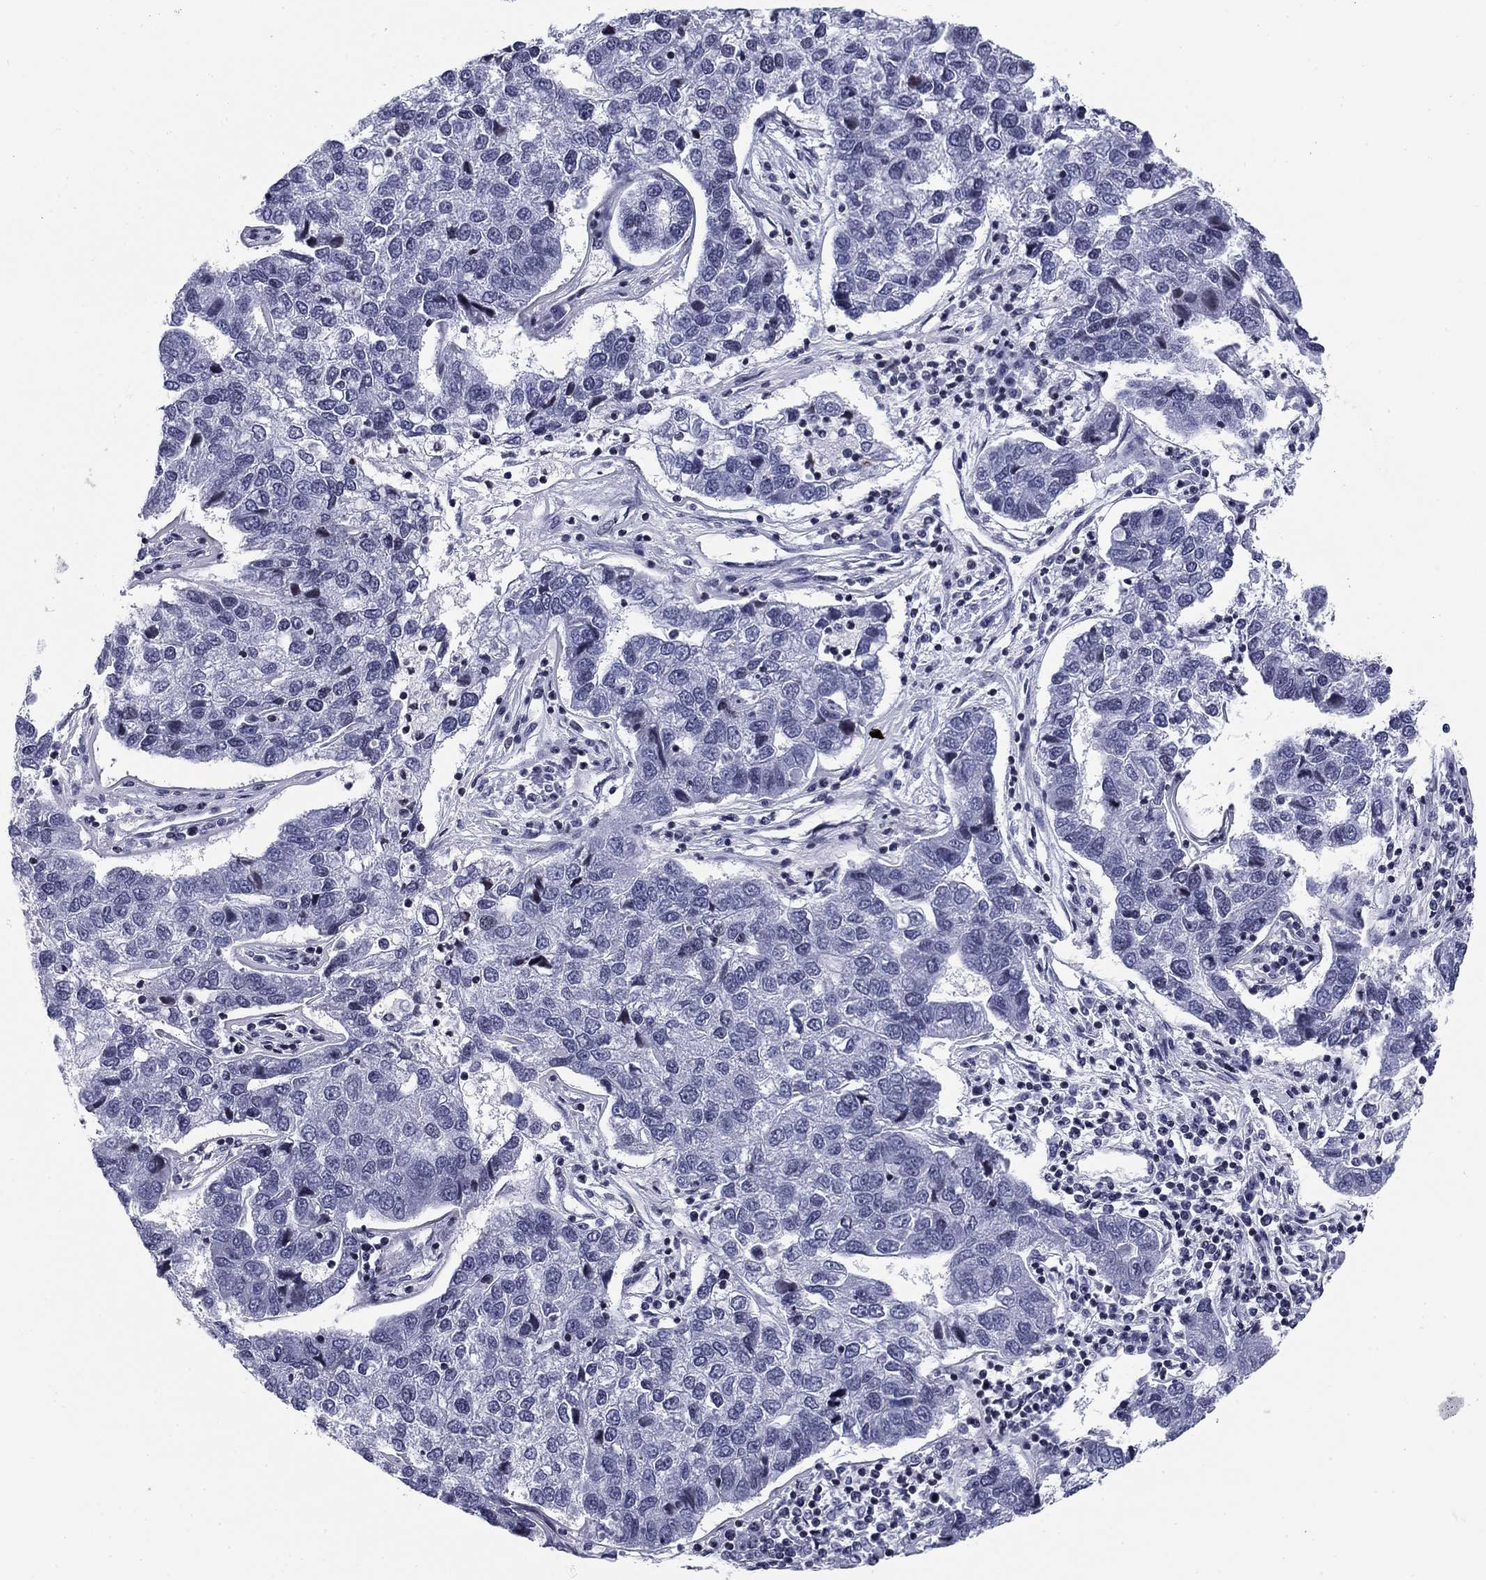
{"staining": {"intensity": "negative", "quantity": "none", "location": "none"}, "tissue": "pancreatic cancer", "cell_type": "Tumor cells", "image_type": "cancer", "snomed": [{"axis": "morphology", "description": "Adenocarcinoma, NOS"}, {"axis": "topography", "description": "Pancreas"}], "caption": "This is a histopathology image of immunohistochemistry staining of pancreatic cancer (adenocarcinoma), which shows no positivity in tumor cells.", "gene": "CCDC144A", "patient": {"sex": "female", "age": 61}}